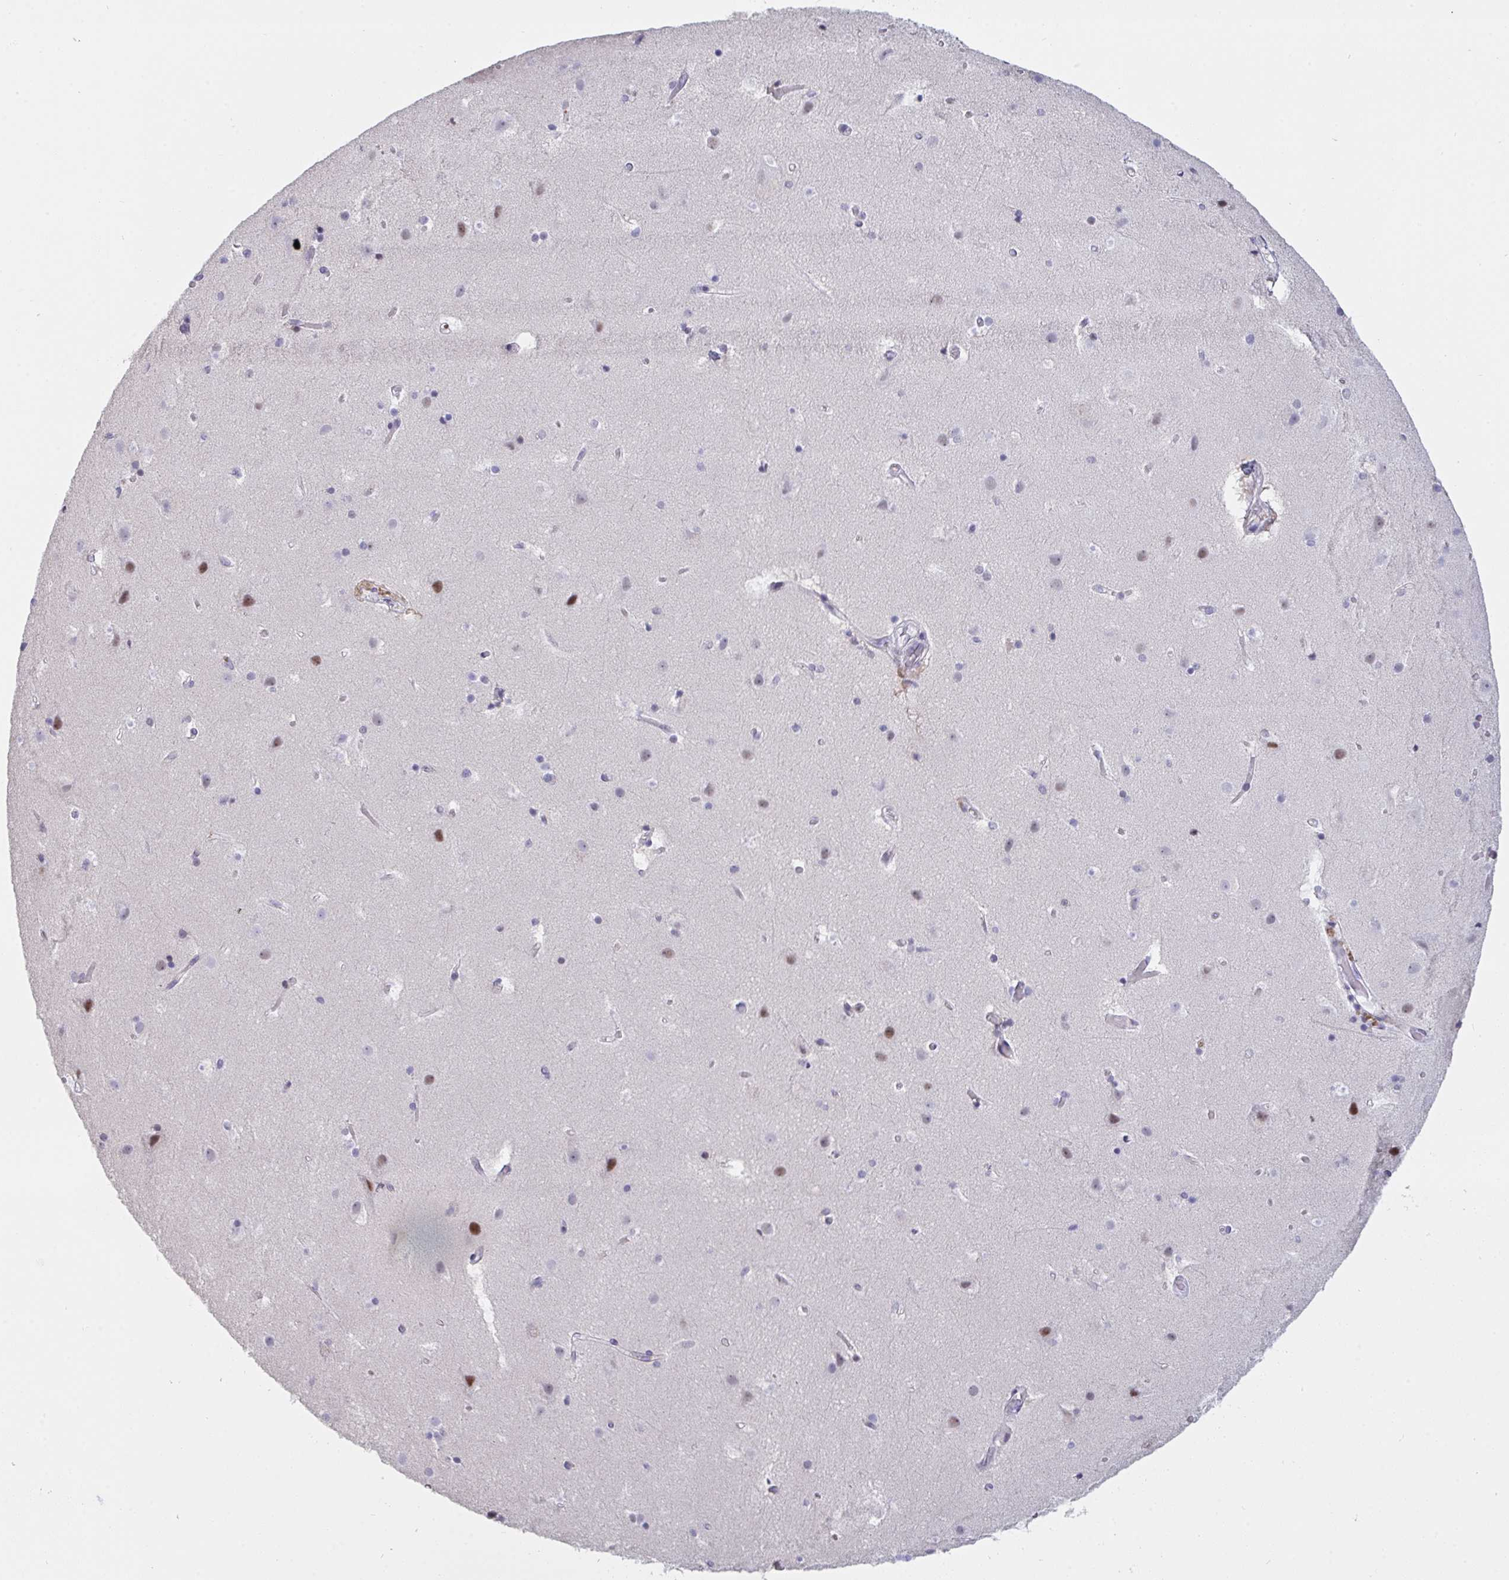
{"staining": {"intensity": "negative", "quantity": "none", "location": "none"}, "tissue": "cerebral cortex", "cell_type": "Endothelial cells", "image_type": "normal", "snomed": [{"axis": "morphology", "description": "Normal tissue, NOS"}, {"axis": "topography", "description": "Cerebral cortex"}], "caption": "The immunohistochemistry photomicrograph has no significant positivity in endothelial cells of cerebral cortex. (DAB immunohistochemistry (IHC) visualized using brightfield microscopy, high magnification).", "gene": "DSCAML1", "patient": {"sex": "female", "age": 52}}